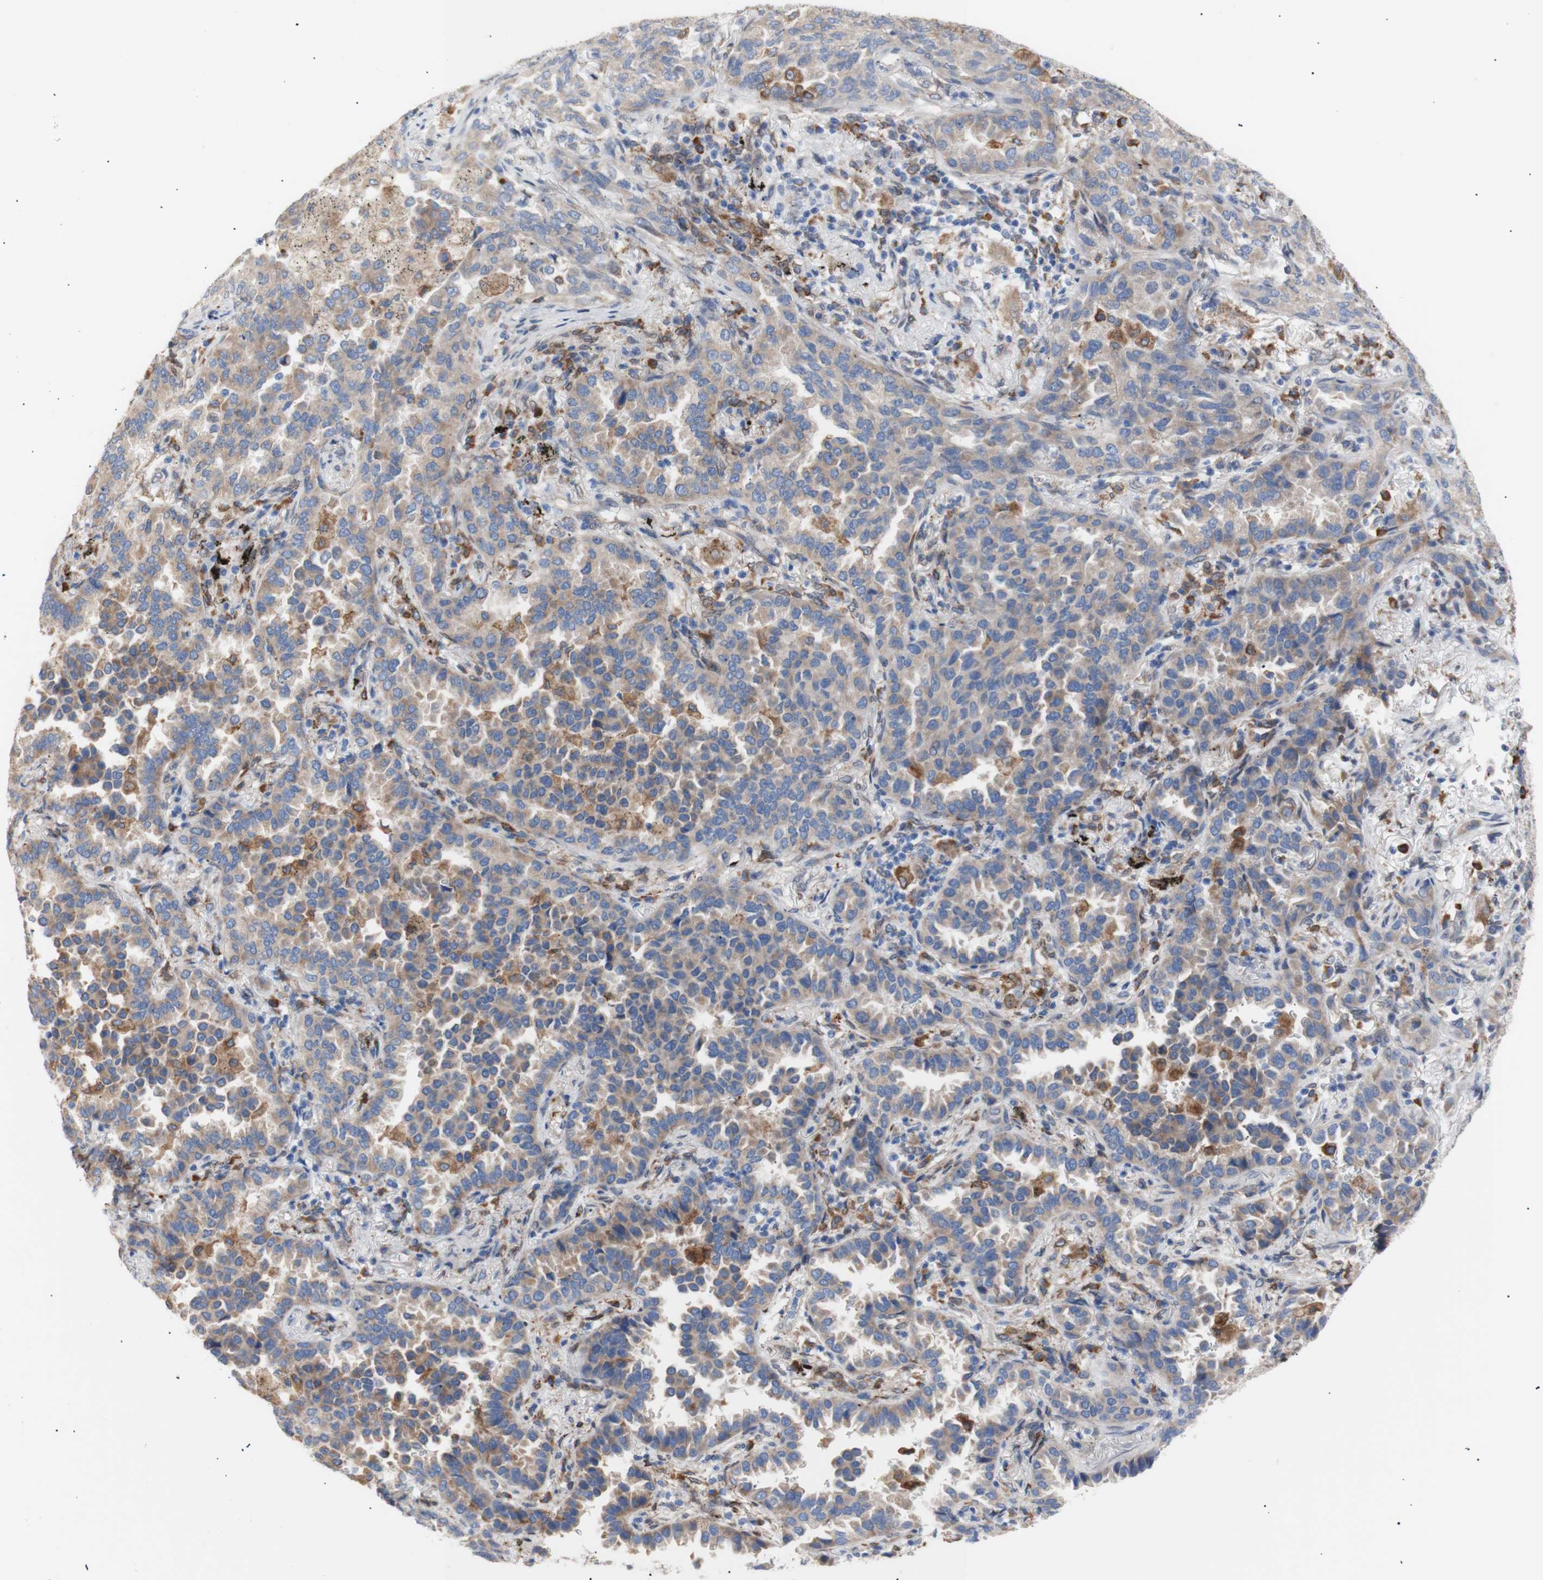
{"staining": {"intensity": "weak", "quantity": ">75%", "location": "cytoplasmic/membranous"}, "tissue": "lung cancer", "cell_type": "Tumor cells", "image_type": "cancer", "snomed": [{"axis": "morphology", "description": "Normal tissue, NOS"}, {"axis": "morphology", "description": "Adenocarcinoma, NOS"}, {"axis": "topography", "description": "Lung"}], "caption": "Tumor cells show weak cytoplasmic/membranous staining in about >75% of cells in lung cancer (adenocarcinoma).", "gene": "ERLIN1", "patient": {"sex": "male", "age": 59}}